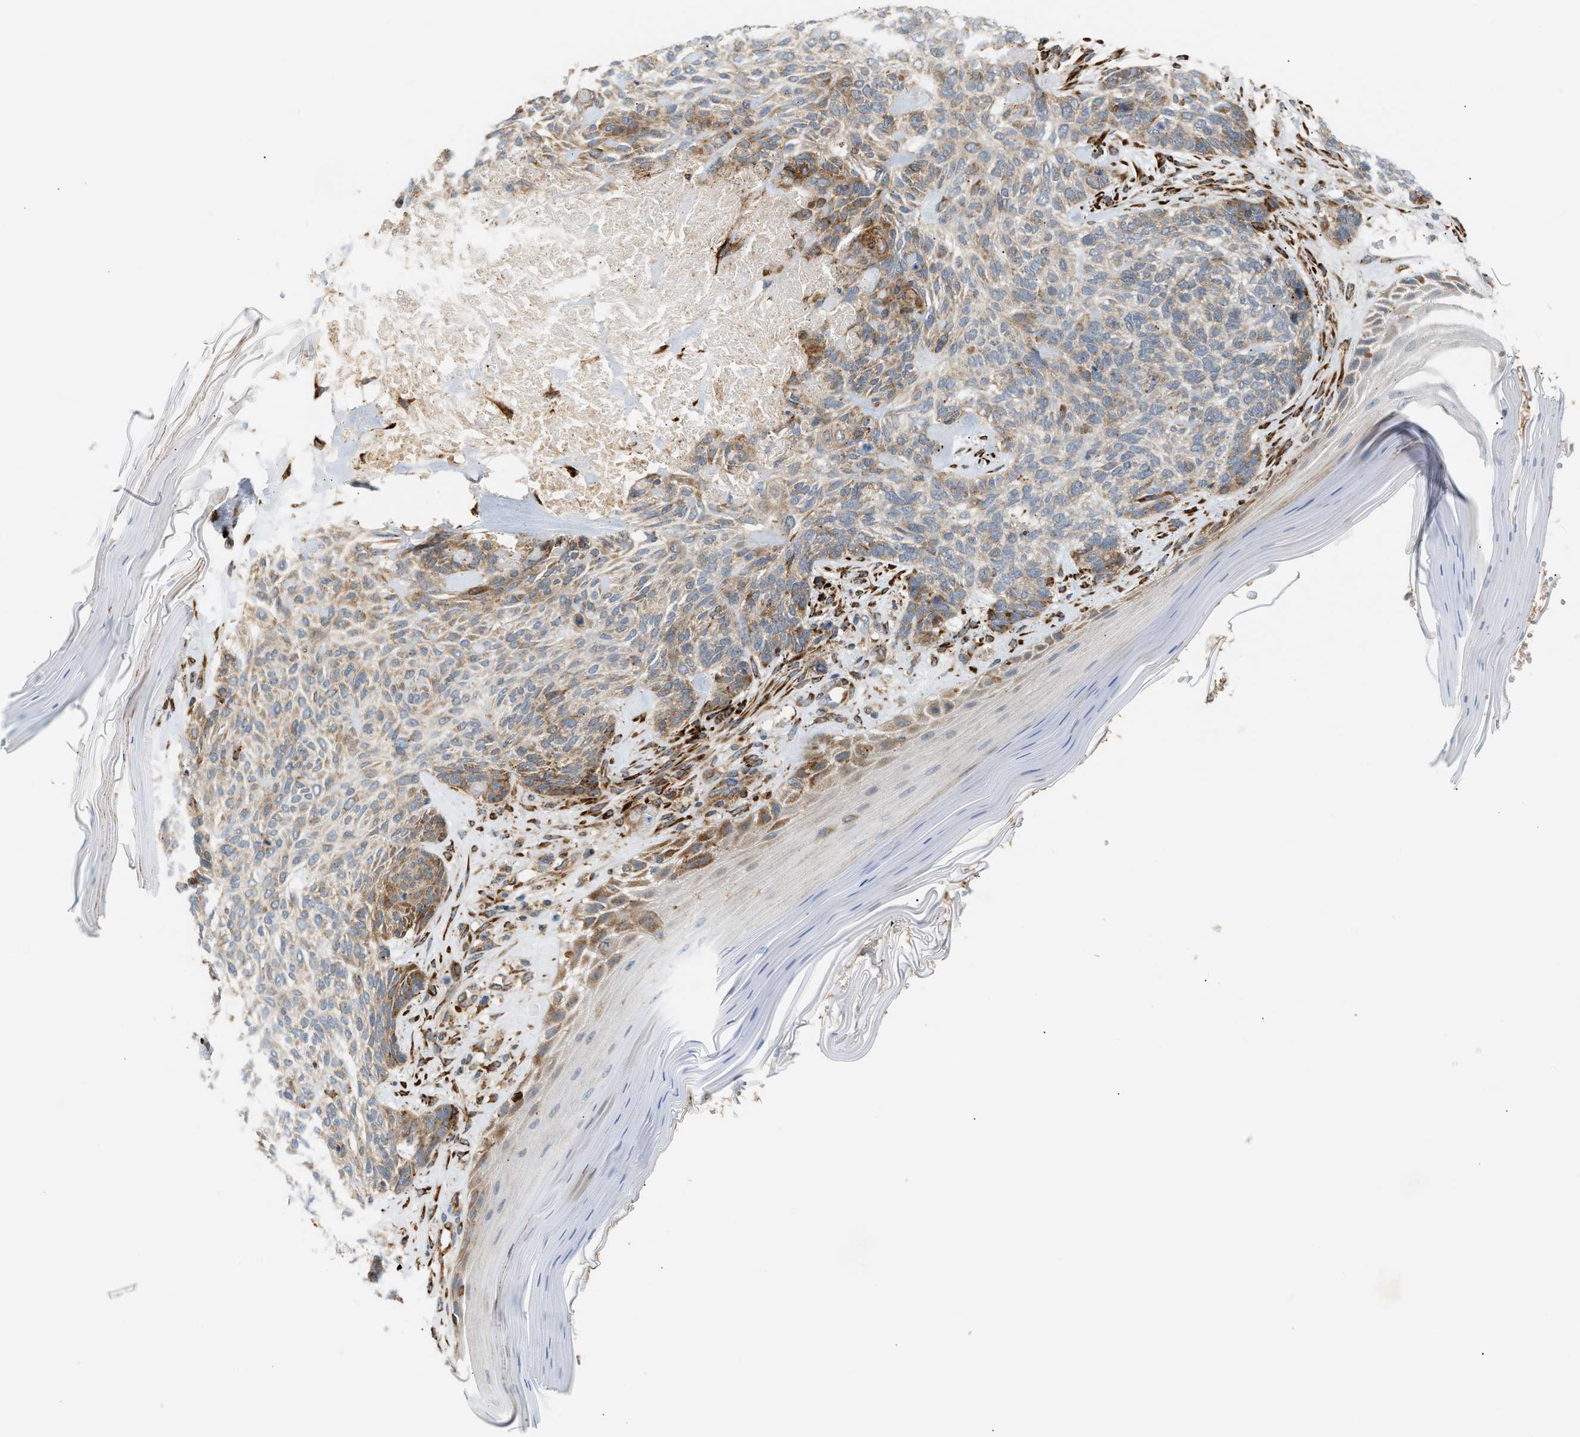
{"staining": {"intensity": "moderate", "quantity": "25%-75%", "location": "cytoplasmic/membranous"}, "tissue": "skin cancer", "cell_type": "Tumor cells", "image_type": "cancer", "snomed": [{"axis": "morphology", "description": "Basal cell carcinoma"}, {"axis": "topography", "description": "Skin"}], "caption": "The micrograph demonstrates a brown stain indicating the presence of a protein in the cytoplasmic/membranous of tumor cells in skin cancer.", "gene": "PLCG2", "patient": {"sex": "male", "age": 55}}